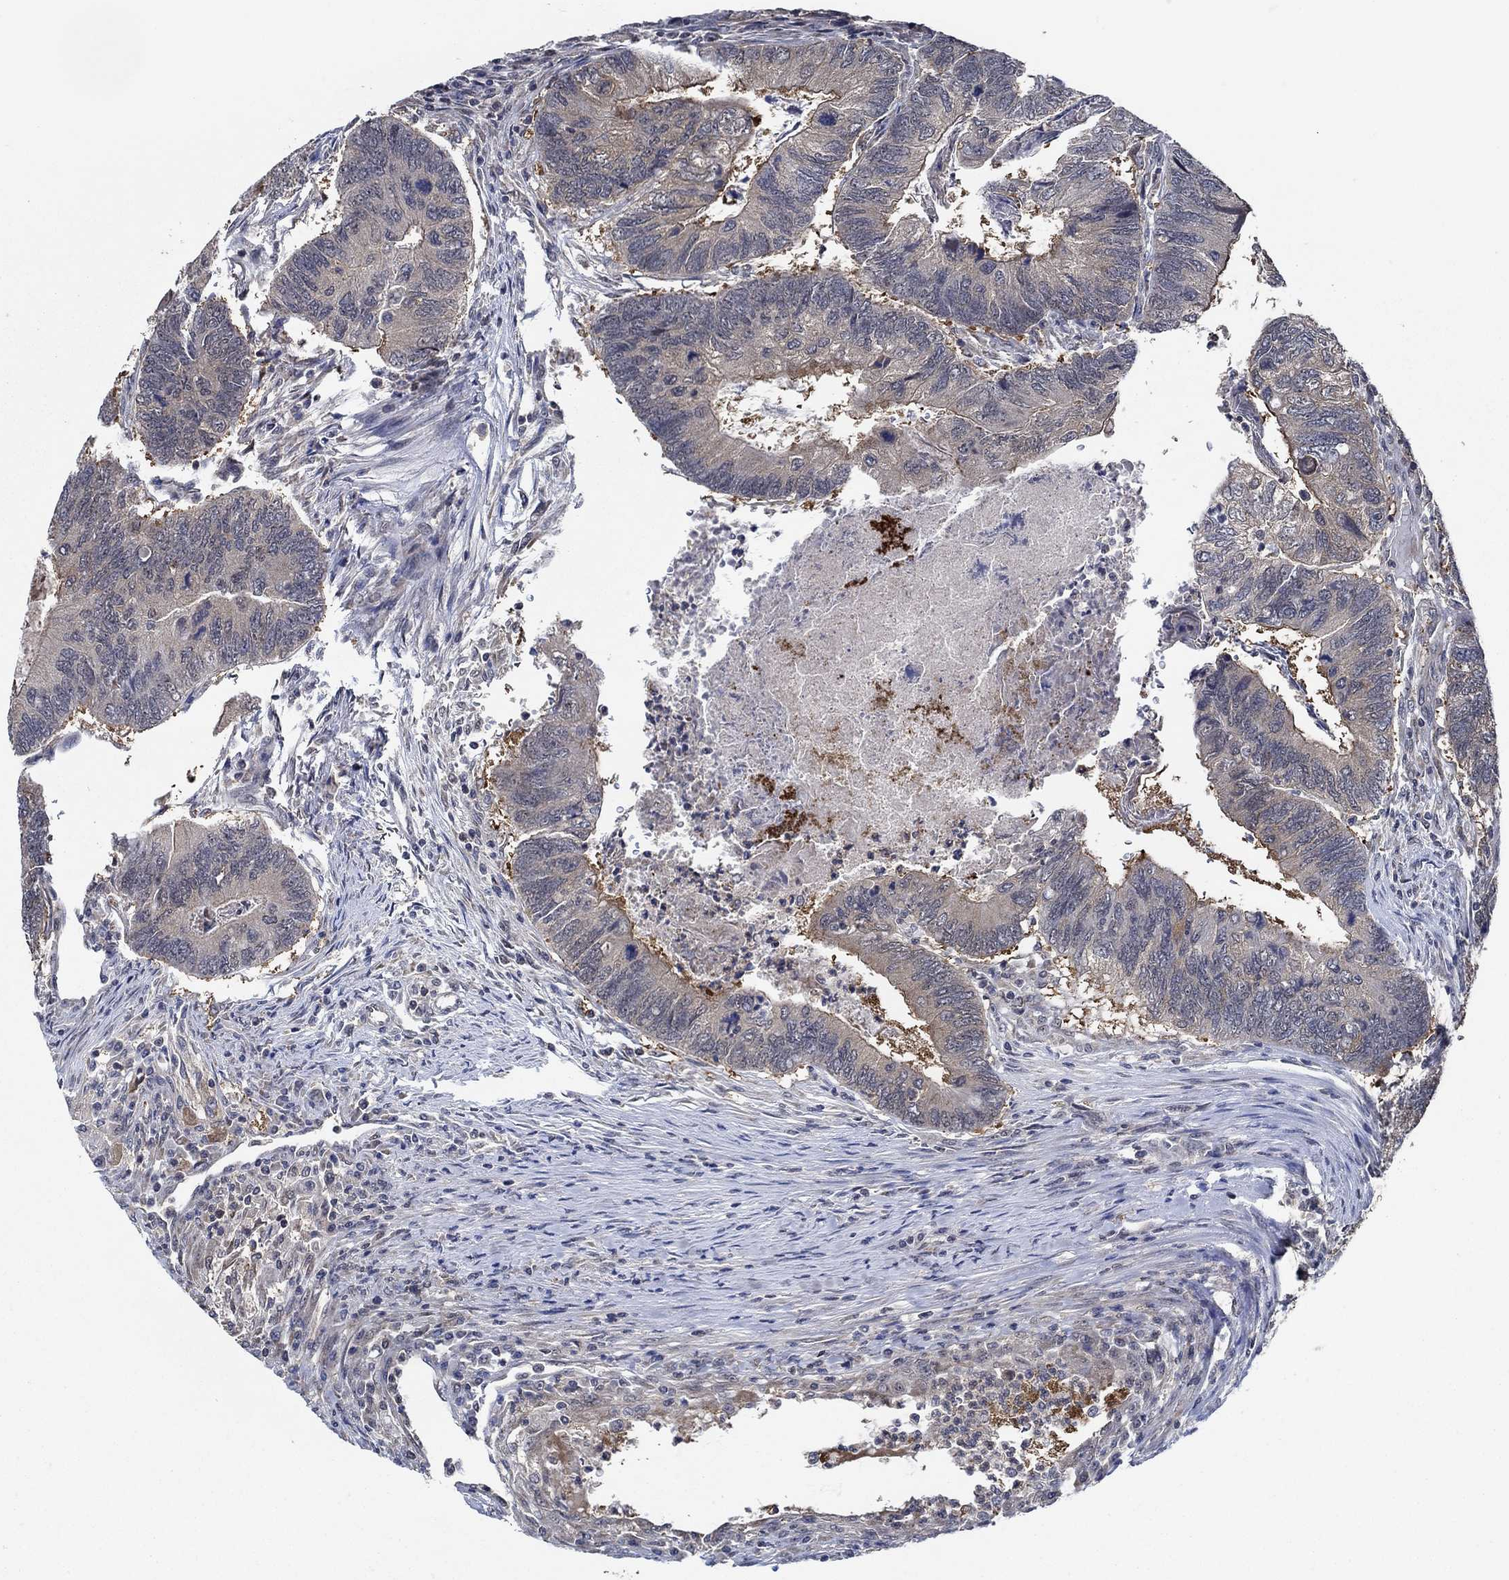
{"staining": {"intensity": "moderate", "quantity": "25%-75%", "location": "cytoplasmic/membranous"}, "tissue": "colorectal cancer", "cell_type": "Tumor cells", "image_type": "cancer", "snomed": [{"axis": "morphology", "description": "Adenocarcinoma, NOS"}, {"axis": "topography", "description": "Colon"}], "caption": "Immunohistochemical staining of human colorectal cancer exhibits medium levels of moderate cytoplasmic/membranous protein staining in approximately 25%-75% of tumor cells. (brown staining indicates protein expression, while blue staining denotes nuclei).", "gene": "DACT1", "patient": {"sex": "female", "age": 67}}